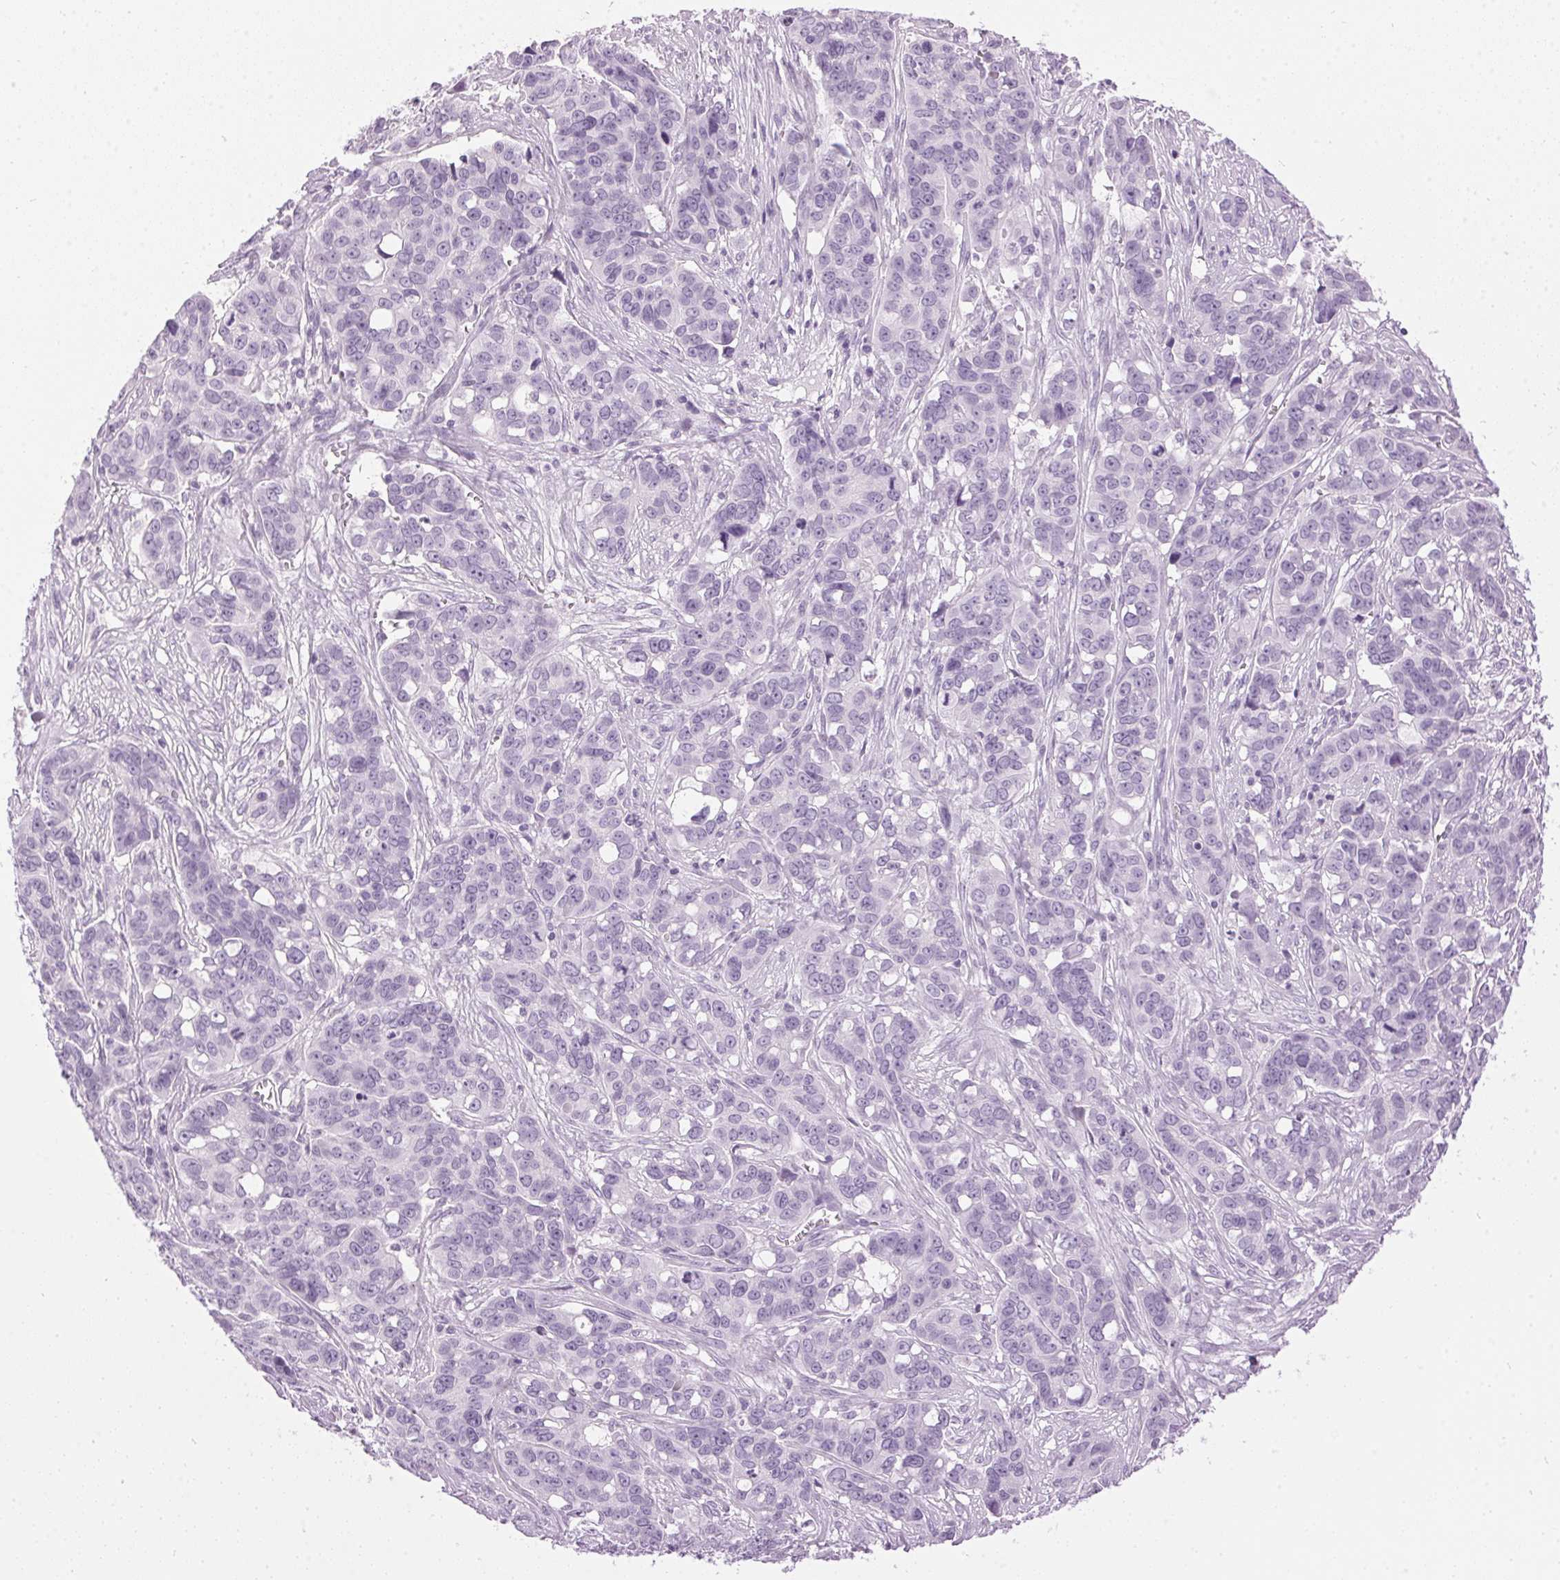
{"staining": {"intensity": "negative", "quantity": "none", "location": "none"}, "tissue": "ovarian cancer", "cell_type": "Tumor cells", "image_type": "cancer", "snomed": [{"axis": "morphology", "description": "Carcinoma, endometroid"}, {"axis": "topography", "description": "Ovary"}], "caption": "DAB immunohistochemical staining of ovarian endometroid carcinoma displays no significant positivity in tumor cells.", "gene": "SP7", "patient": {"sex": "female", "age": 78}}